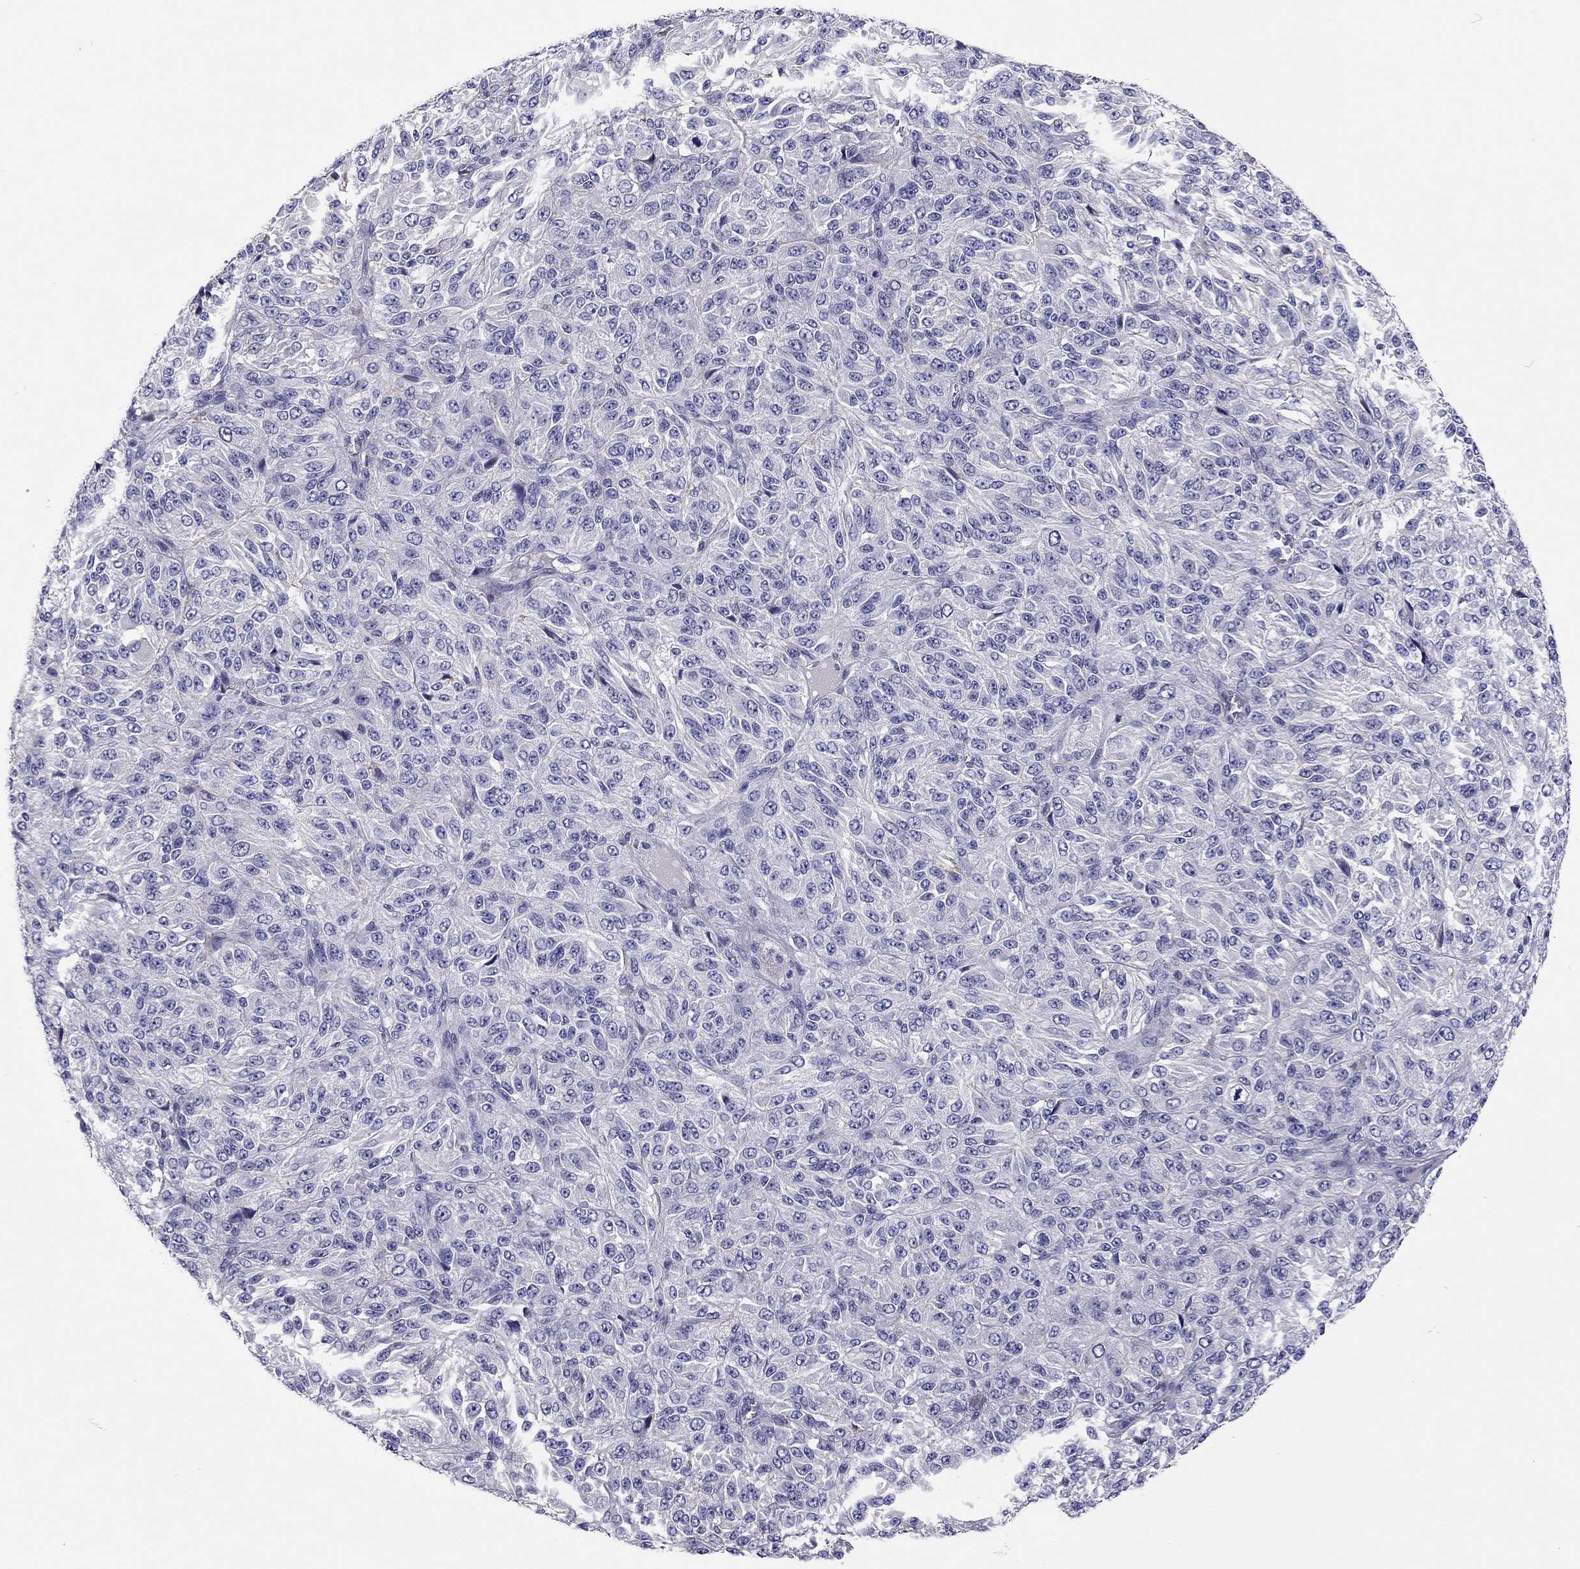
{"staining": {"intensity": "negative", "quantity": "none", "location": "none"}, "tissue": "melanoma", "cell_type": "Tumor cells", "image_type": "cancer", "snomed": [{"axis": "morphology", "description": "Malignant melanoma, Metastatic site"}, {"axis": "topography", "description": "Brain"}], "caption": "The micrograph shows no significant positivity in tumor cells of malignant melanoma (metastatic site). (DAB (3,3'-diaminobenzidine) immunohistochemistry (IHC) with hematoxylin counter stain).", "gene": "SCARB1", "patient": {"sex": "female", "age": 56}}